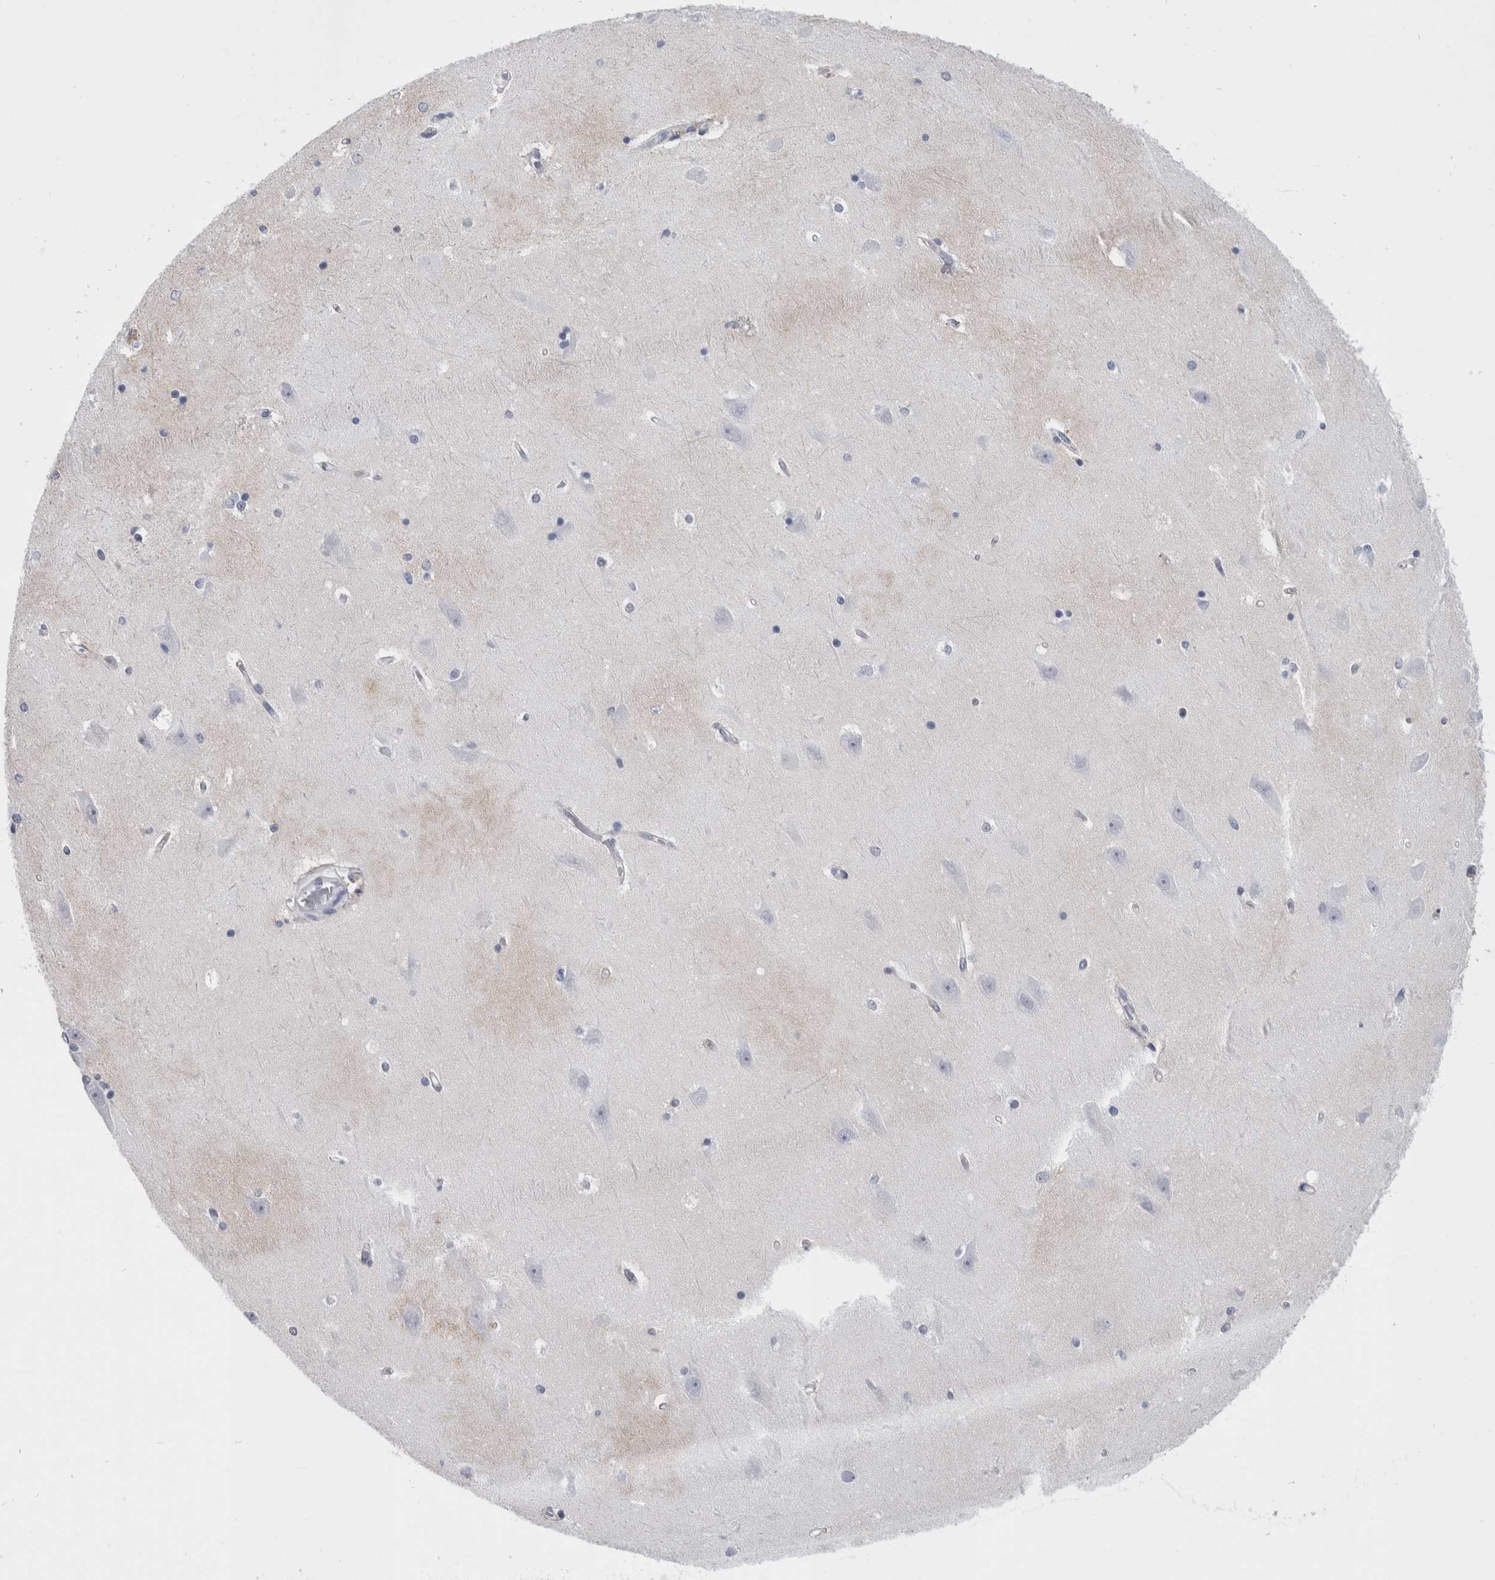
{"staining": {"intensity": "negative", "quantity": "none", "location": "none"}, "tissue": "hippocampus", "cell_type": "Glial cells", "image_type": "normal", "snomed": [{"axis": "morphology", "description": "Normal tissue, NOS"}, {"axis": "topography", "description": "Hippocampus"}], "caption": "The histopathology image exhibits no significant positivity in glial cells of hippocampus.", "gene": "ANKFY1", "patient": {"sex": "male", "age": 45}}